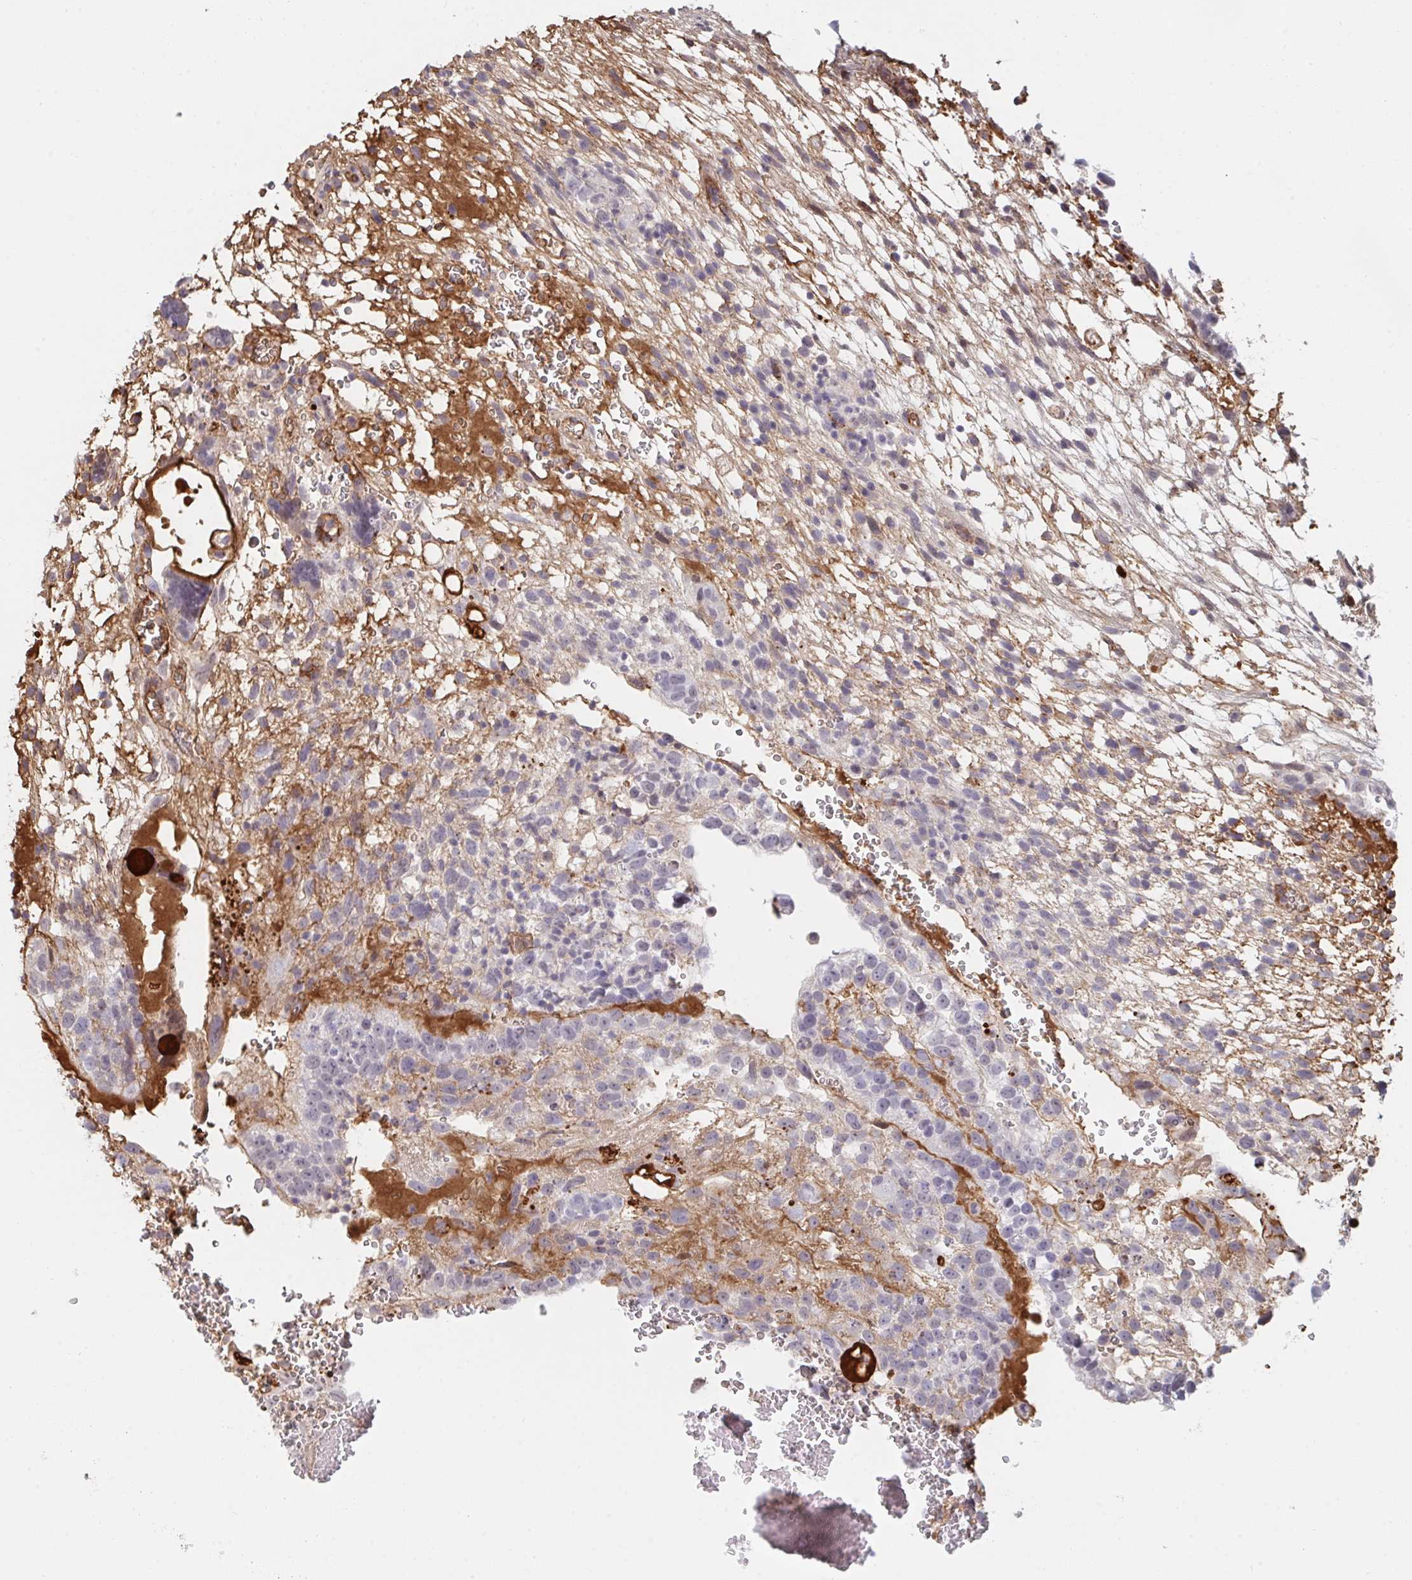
{"staining": {"intensity": "negative", "quantity": "none", "location": "none"}, "tissue": "testis cancer", "cell_type": "Tumor cells", "image_type": "cancer", "snomed": [{"axis": "morphology", "description": "Normal tissue, NOS"}, {"axis": "morphology", "description": "Carcinoma, Embryonal, NOS"}, {"axis": "topography", "description": "Testis"}], "caption": "This is an immunohistochemistry photomicrograph of human testis embryonal carcinoma. There is no expression in tumor cells.", "gene": "DSCAML1", "patient": {"sex": "male", "age": 32}}